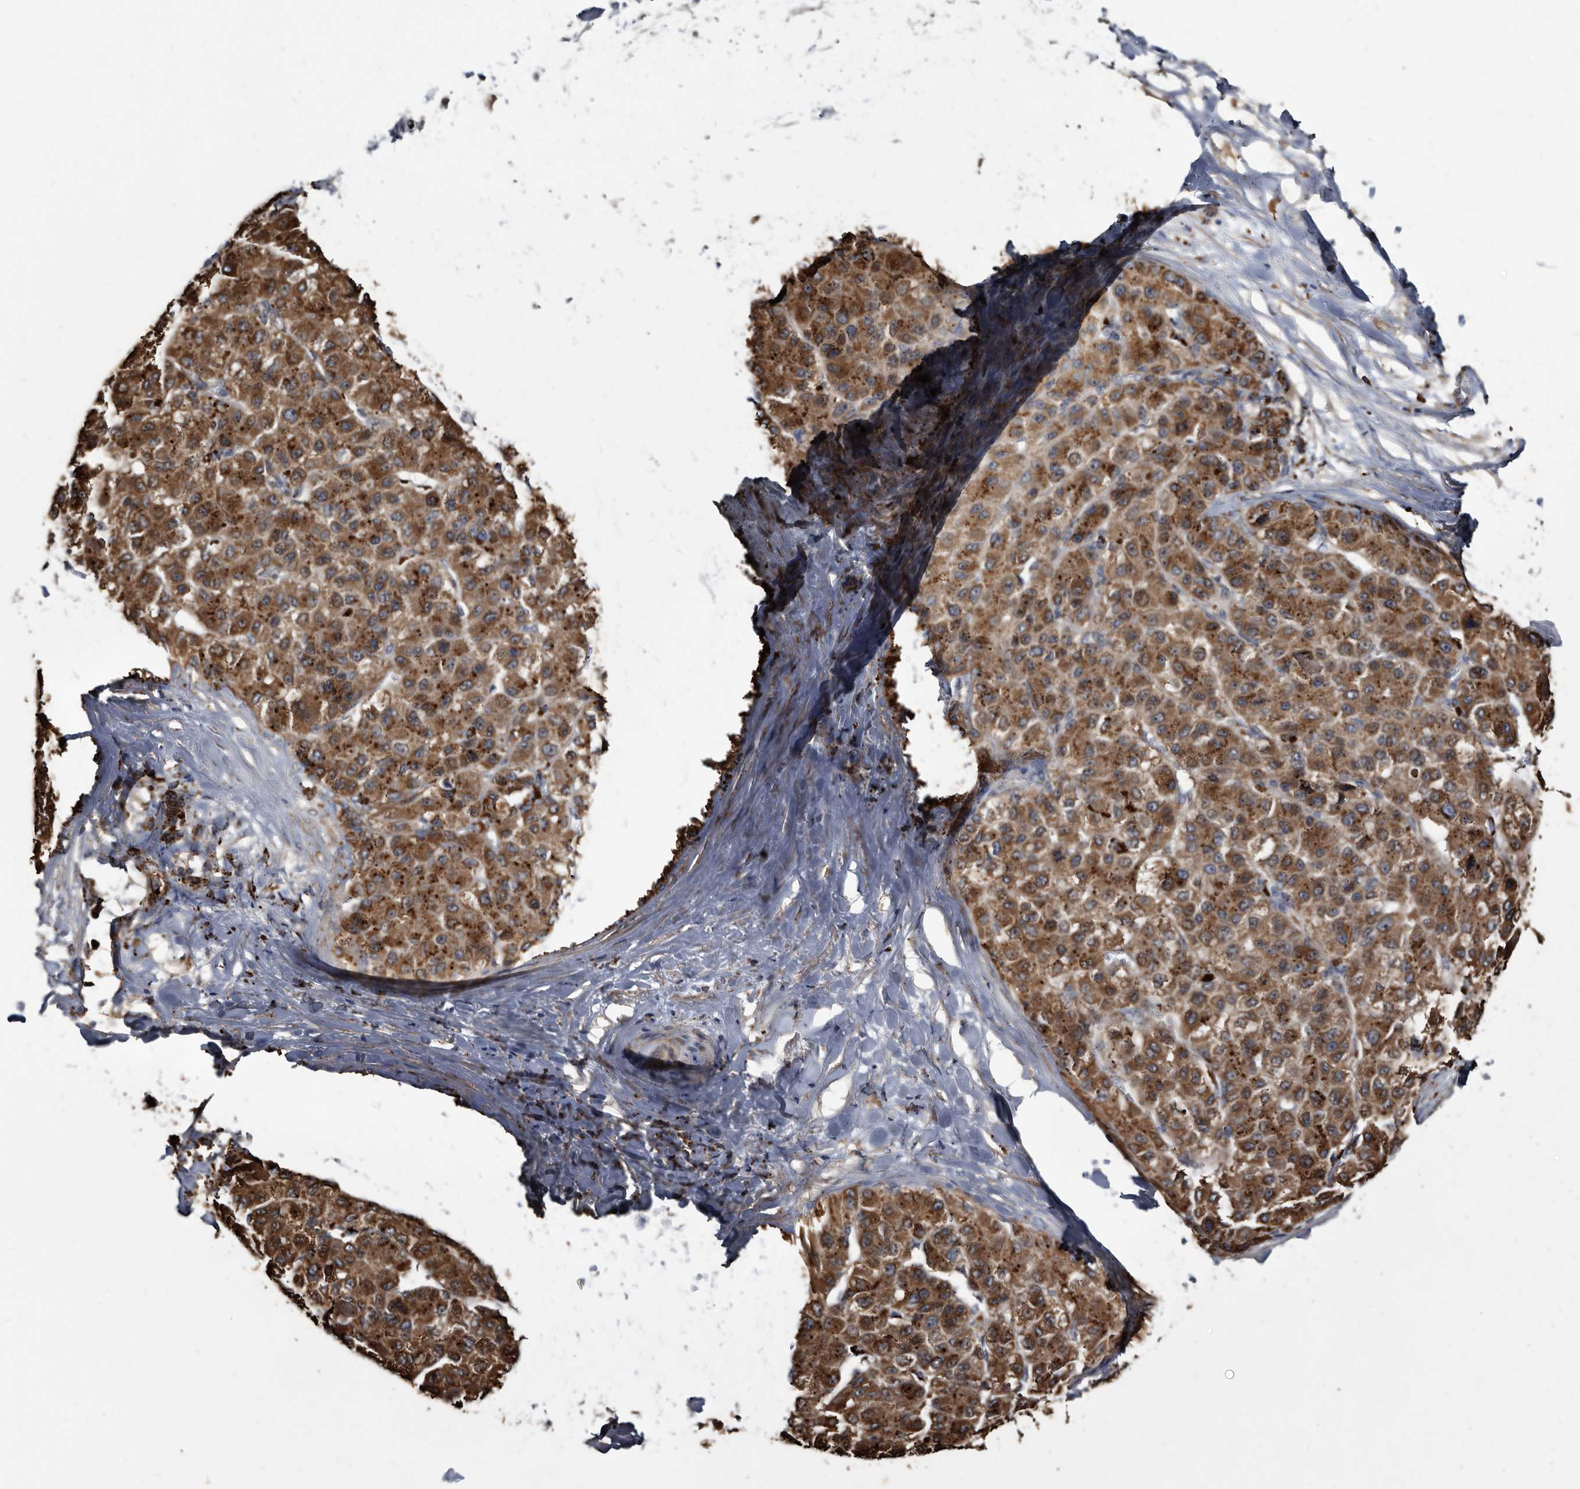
{"staining": {"intensity": "moderate", "quantity": ">75%", "location": "cytoplasmic/membranous"}, "tissue": "liver cancer", "cell_type": "Tumor cells", "image_type": "cancer", "snomed": [{"axis": "morphology", "description": "Carcinoma, Hepatocellular, NOS"}, {"axis": "topography", "description": "Liver"}], "caption": "About >75% of tumor cells in human hepatocellular carcinoma (liver) display moderate cytoplasmic/membranous protein staining as visualized by brown immunohistochemical staining.", "gene": "CTSA", "patient": {"sex": "male", "age": 80}}